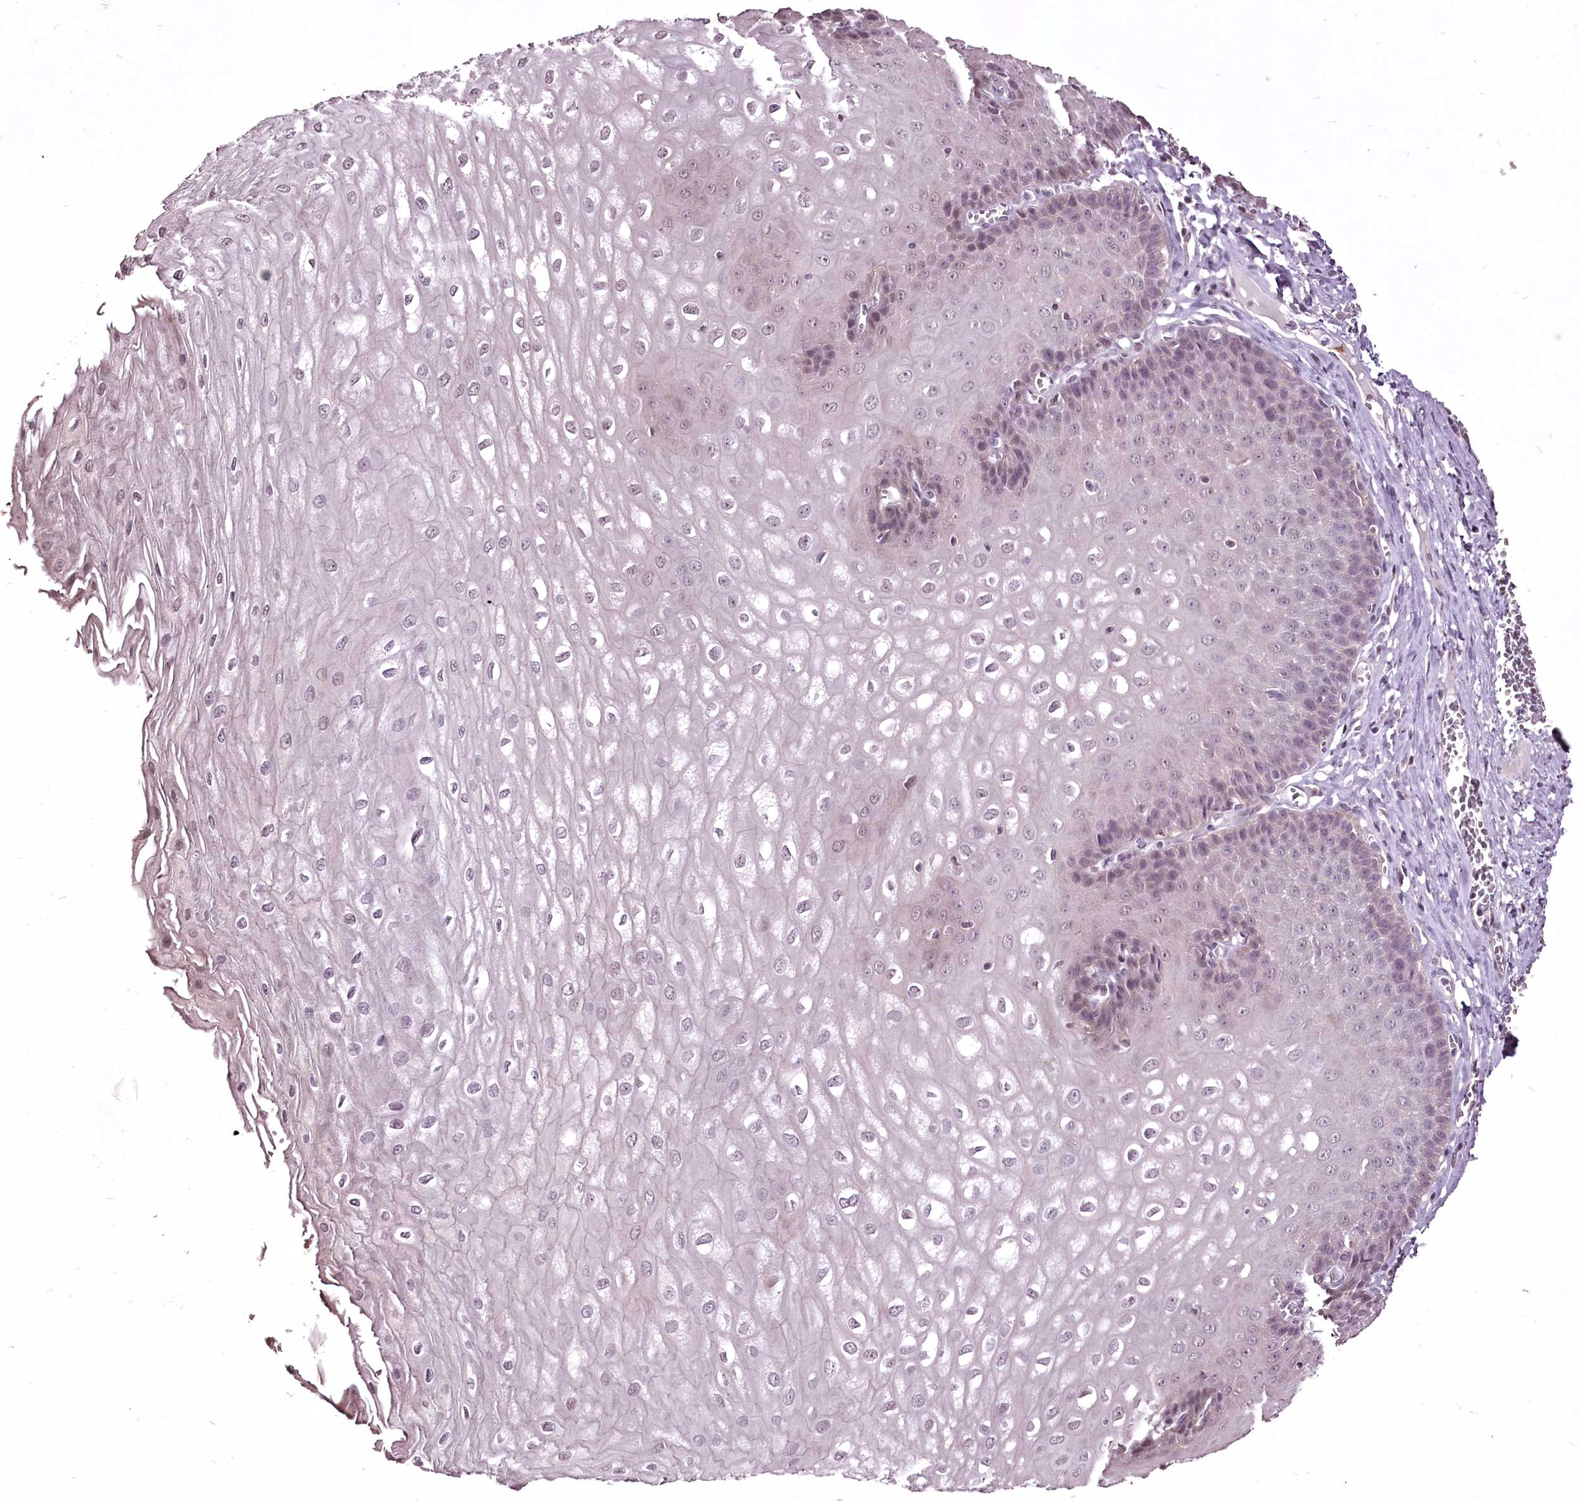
{"staining": {"intensity": "negative", "quantity": "none", "location": "none"}, "tissue": "esophagus", "cell_type": "Squamous epithelial cells", "image_type": "normal", "snomed": [{"axis": "morphology", "description": "Normal tissue, NOS"}, {"axis": "topography", "description": "Esophagus"}], "caption": "DAB immunohistochemical staining of normal esophagus reveals no significant positivity in squamous epithelial cells. The staining is performed using DAB (3,3'-diaminobenzidine) brown chromogen with nuclei counter-stained in using hematoxylin.", "gene": "ADRA1D", "patient": {"sex": "male", "age": 60}}